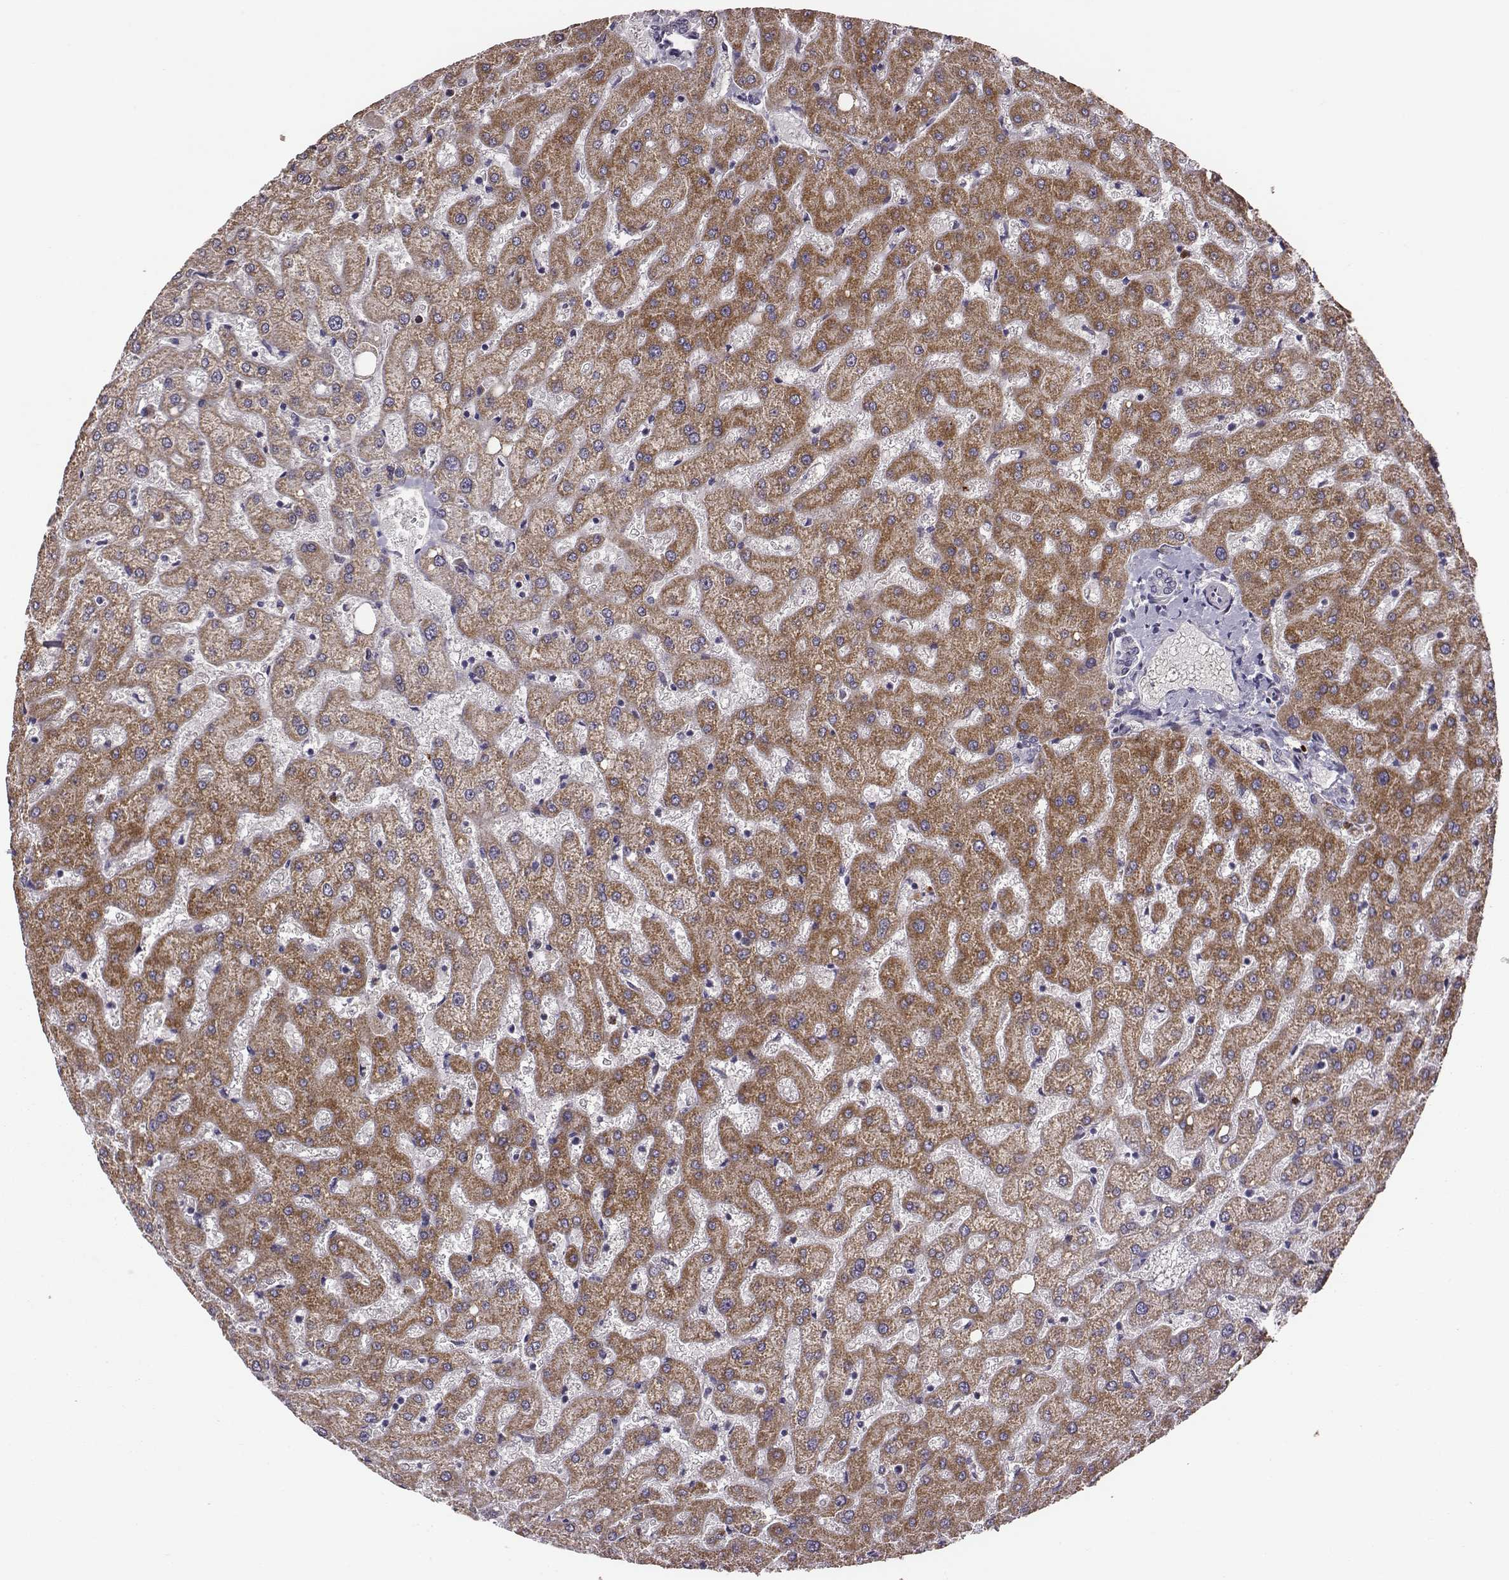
{"staining": {"intensity": "negative", "quantity": "none", "location": "none"}, "tissue": "liver", "cell_type": "Cholangiocytes", "image_type": "normal", "snomed": [{"axis": "morphology", "description": "Normal tissue, NOS"}, {"axis": "topography", "description": "Liver"}], "caption": "IHC histopathology image of normal liver stained for a protein (brown), which shows no staining in cholangiocytes.", "gene": "KMO", "patient": {"sex": "female", "age": 50}}